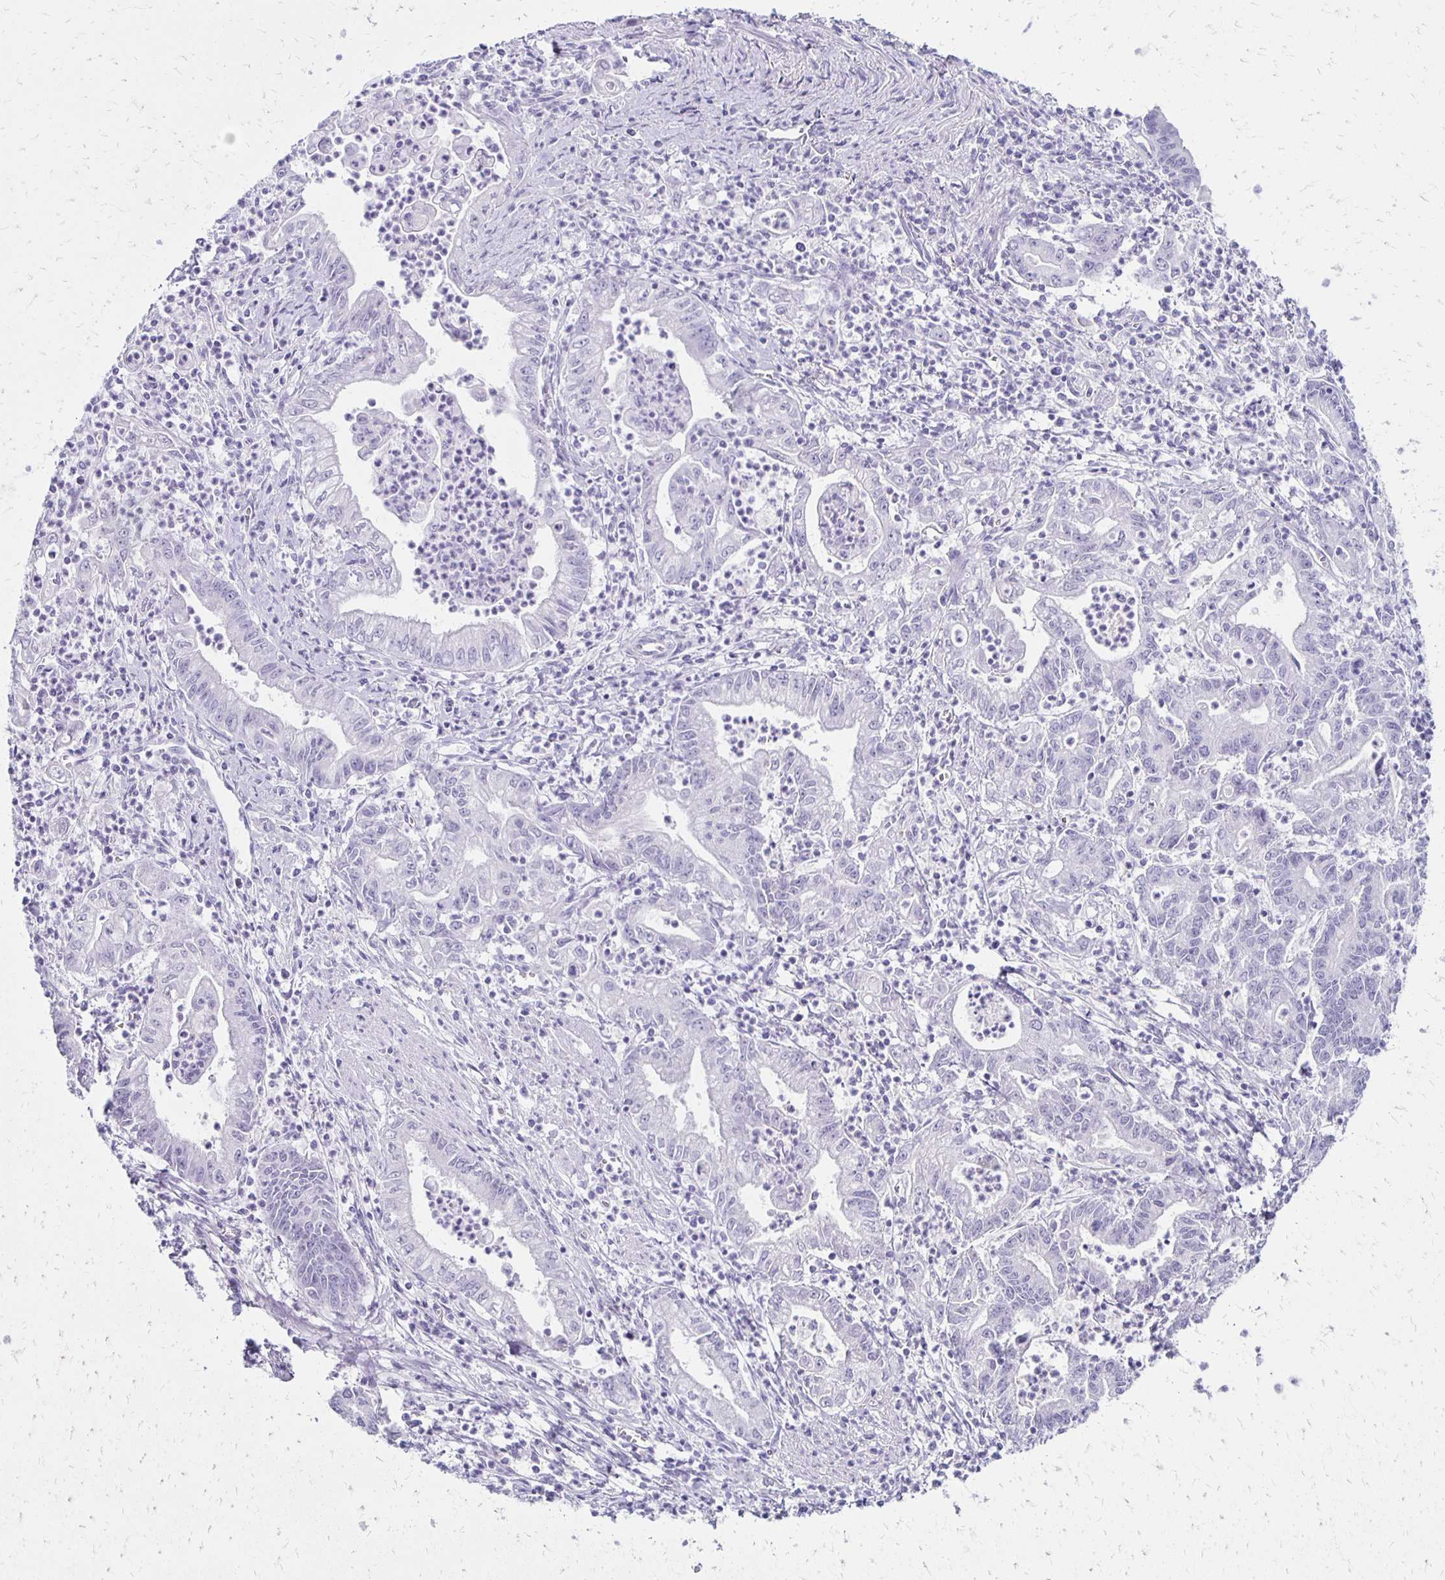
{"staining": {"intensity": "negative", "quantity": "none", "location": "none"}, "tissue": "stomach cancer", "cell_type": "Tumor cells", "image_type": "cancer", "snomed": [{"axis": "morphology", "description": "Adenocarcinoma, NOS"}, {"axis": "topography", "description": "Stomach, upper"}], "caption": "Photomicrograph shows no significant protein positivity in tumor cells of stomach cancer (adenocarcinoma).", "gene": "RYR1", "patient": {"sex": "female", "age": 79}}